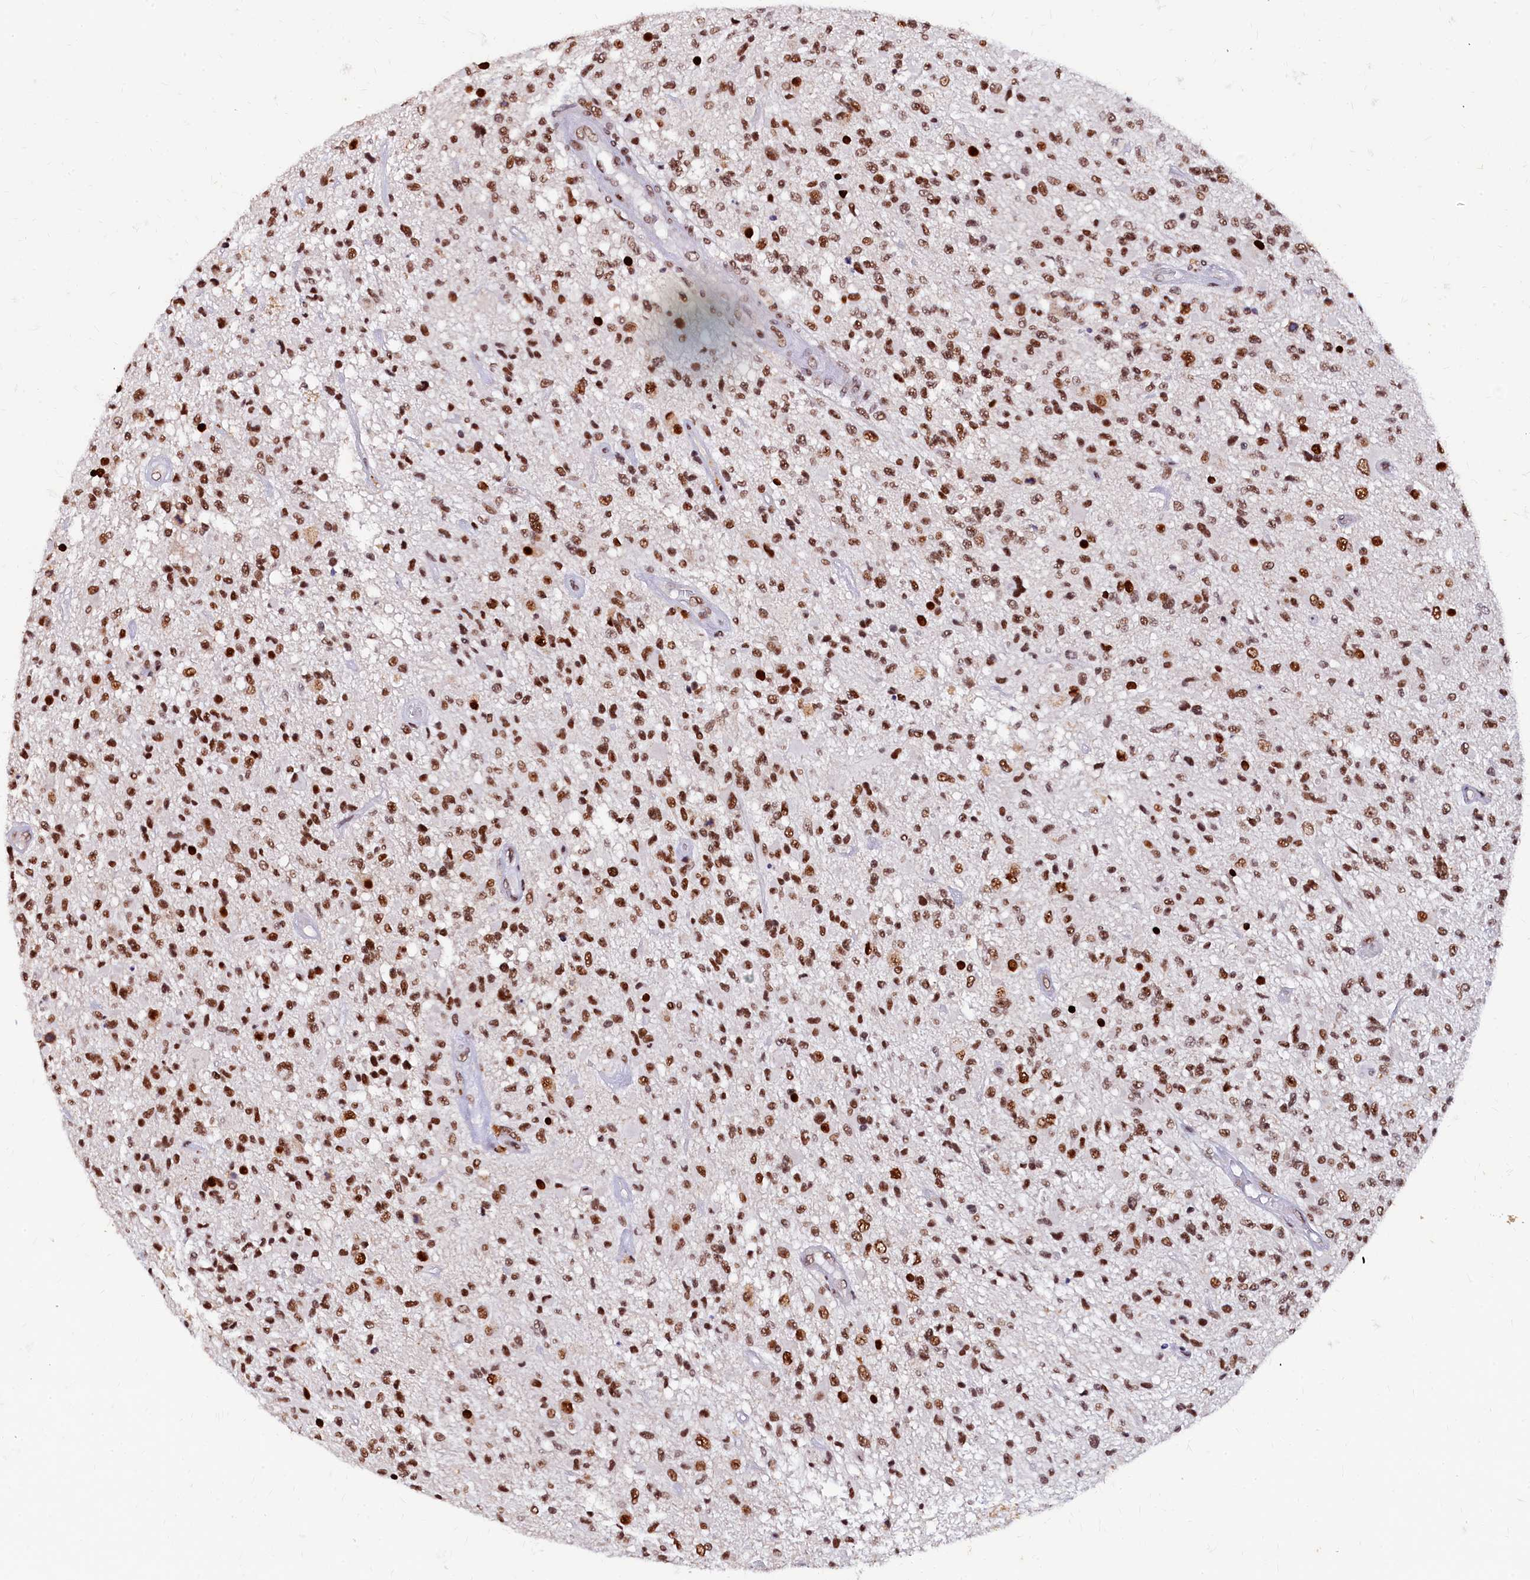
{"staining": {"intensity": "moderate", "quantity": ">75%", "location": "nuclear"}, "tissue": "glioma", "cell_type": "Tumor cells", "image_type": "cancer", "snomed": [{"axis": "morphology", "description": "Glioma, malignant, High grade"}, {"axis": "morphology", "description": "Glioblastoma, NOS"}, {"axis": "topography", "description": "Brain"}], "caption": "Malignant high-grade glioma was stained to show a protein in brown. There is medium levels of moderate nuclear positivity in approximately >75% of tumor cells. The protein of interest is stained brown, and the nuclei are stained in blue (DAB IHC with brightfield microscopy, high magnification).", "gene": "CPSF7", "patient": {"sex": "male", "age": 60}}